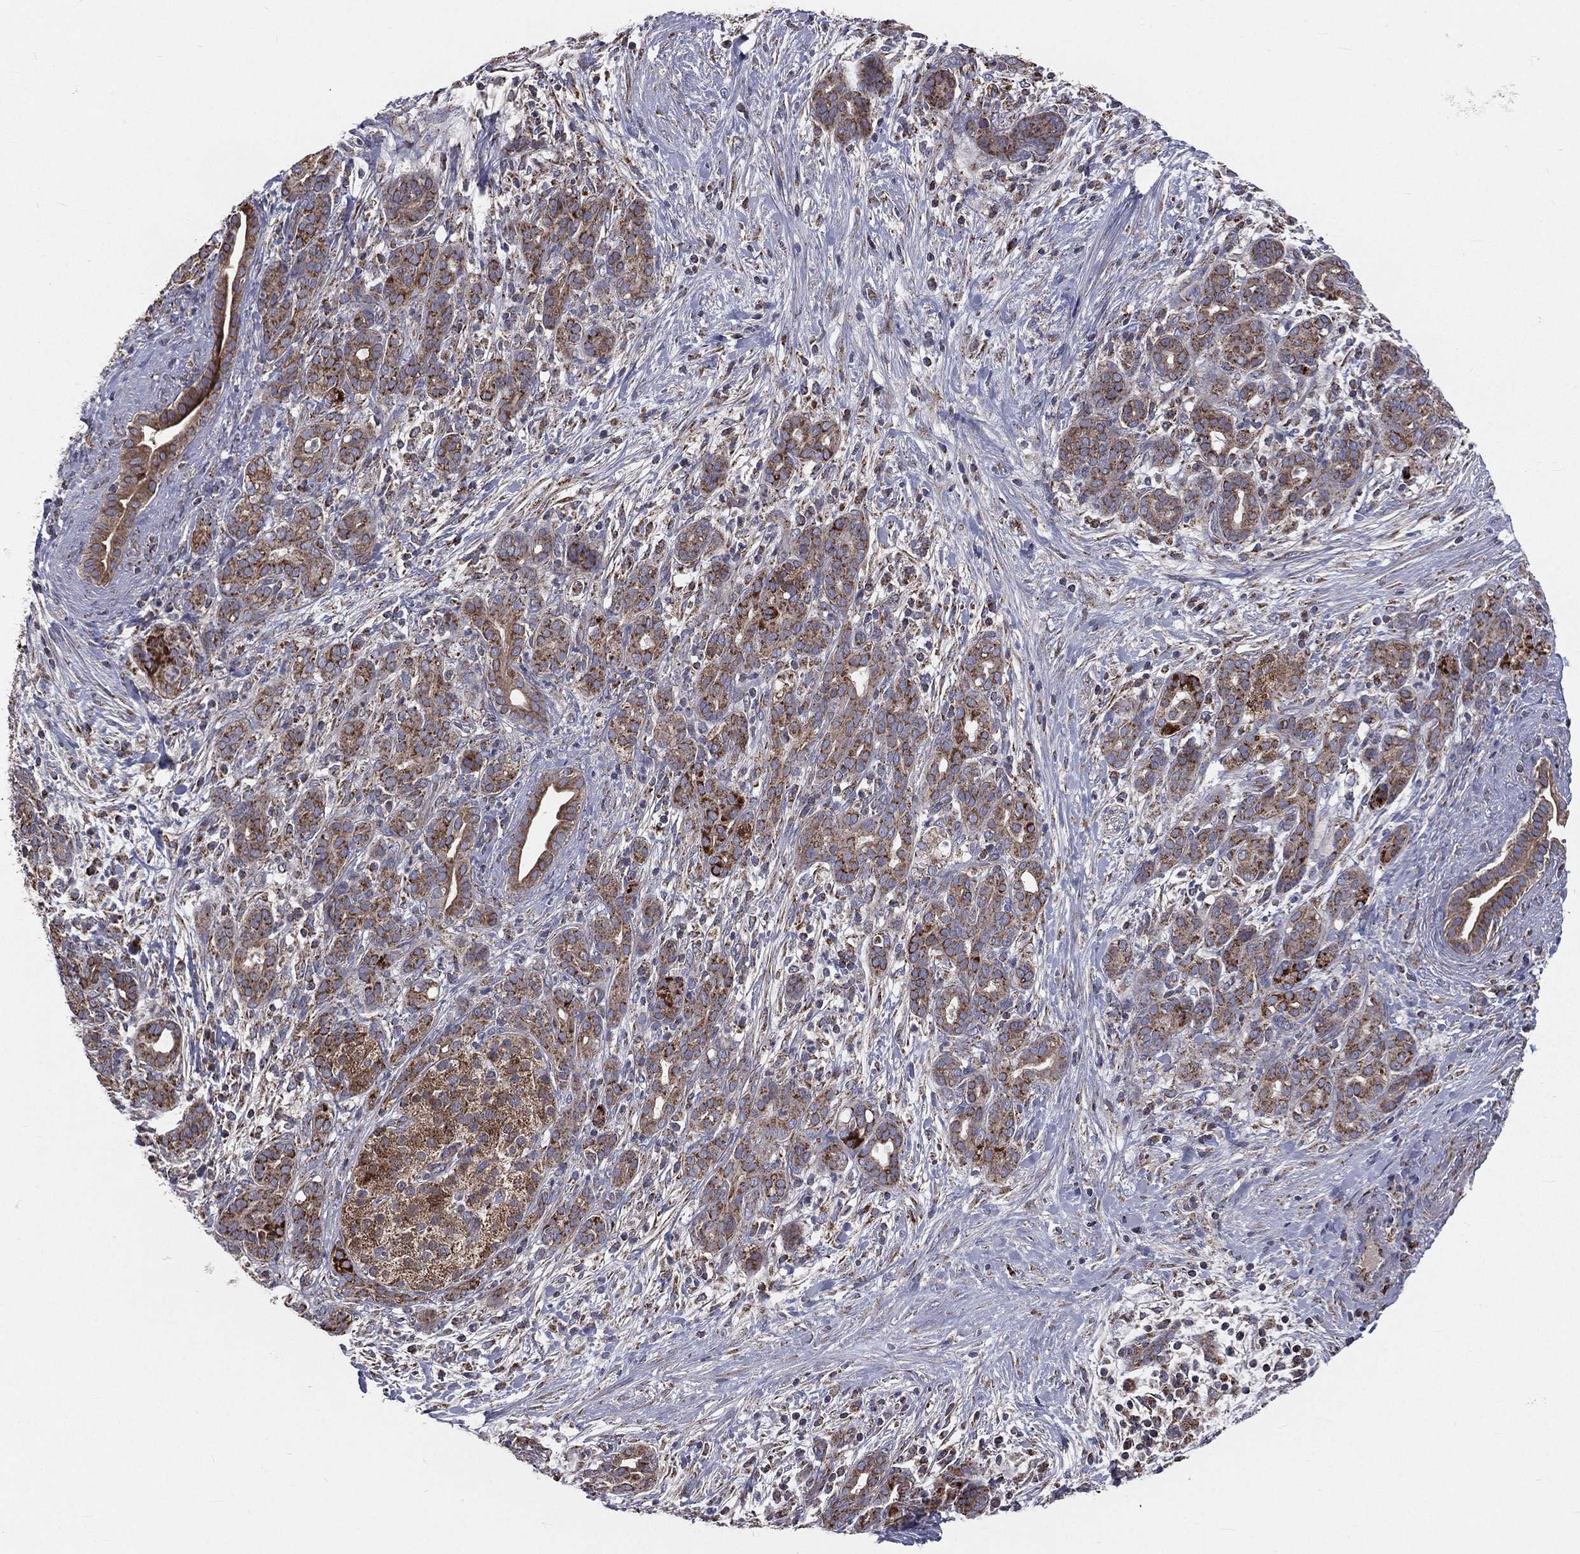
{"staining": {"intensity": "moderate", "quantity": ">75%", "location": "cytoplasmic/membranous"}, "tissue": "pancreatic cancer", "cell_type": "Tumor cells", "image_type": "cancer", "snomed": [{"axis": "morphology", "description": "Adenocarcinoma, NOS"}, {"axis": "topography", "description": "Pancreas"}], "caption": "The micrograph shows a brown stain indicating the presence of a protein in the cytoplasmic/membranous of tumor cells in pancreatic cancer.", "gene": "GPD1", "patient": {"sex": "male", "age": 44}}